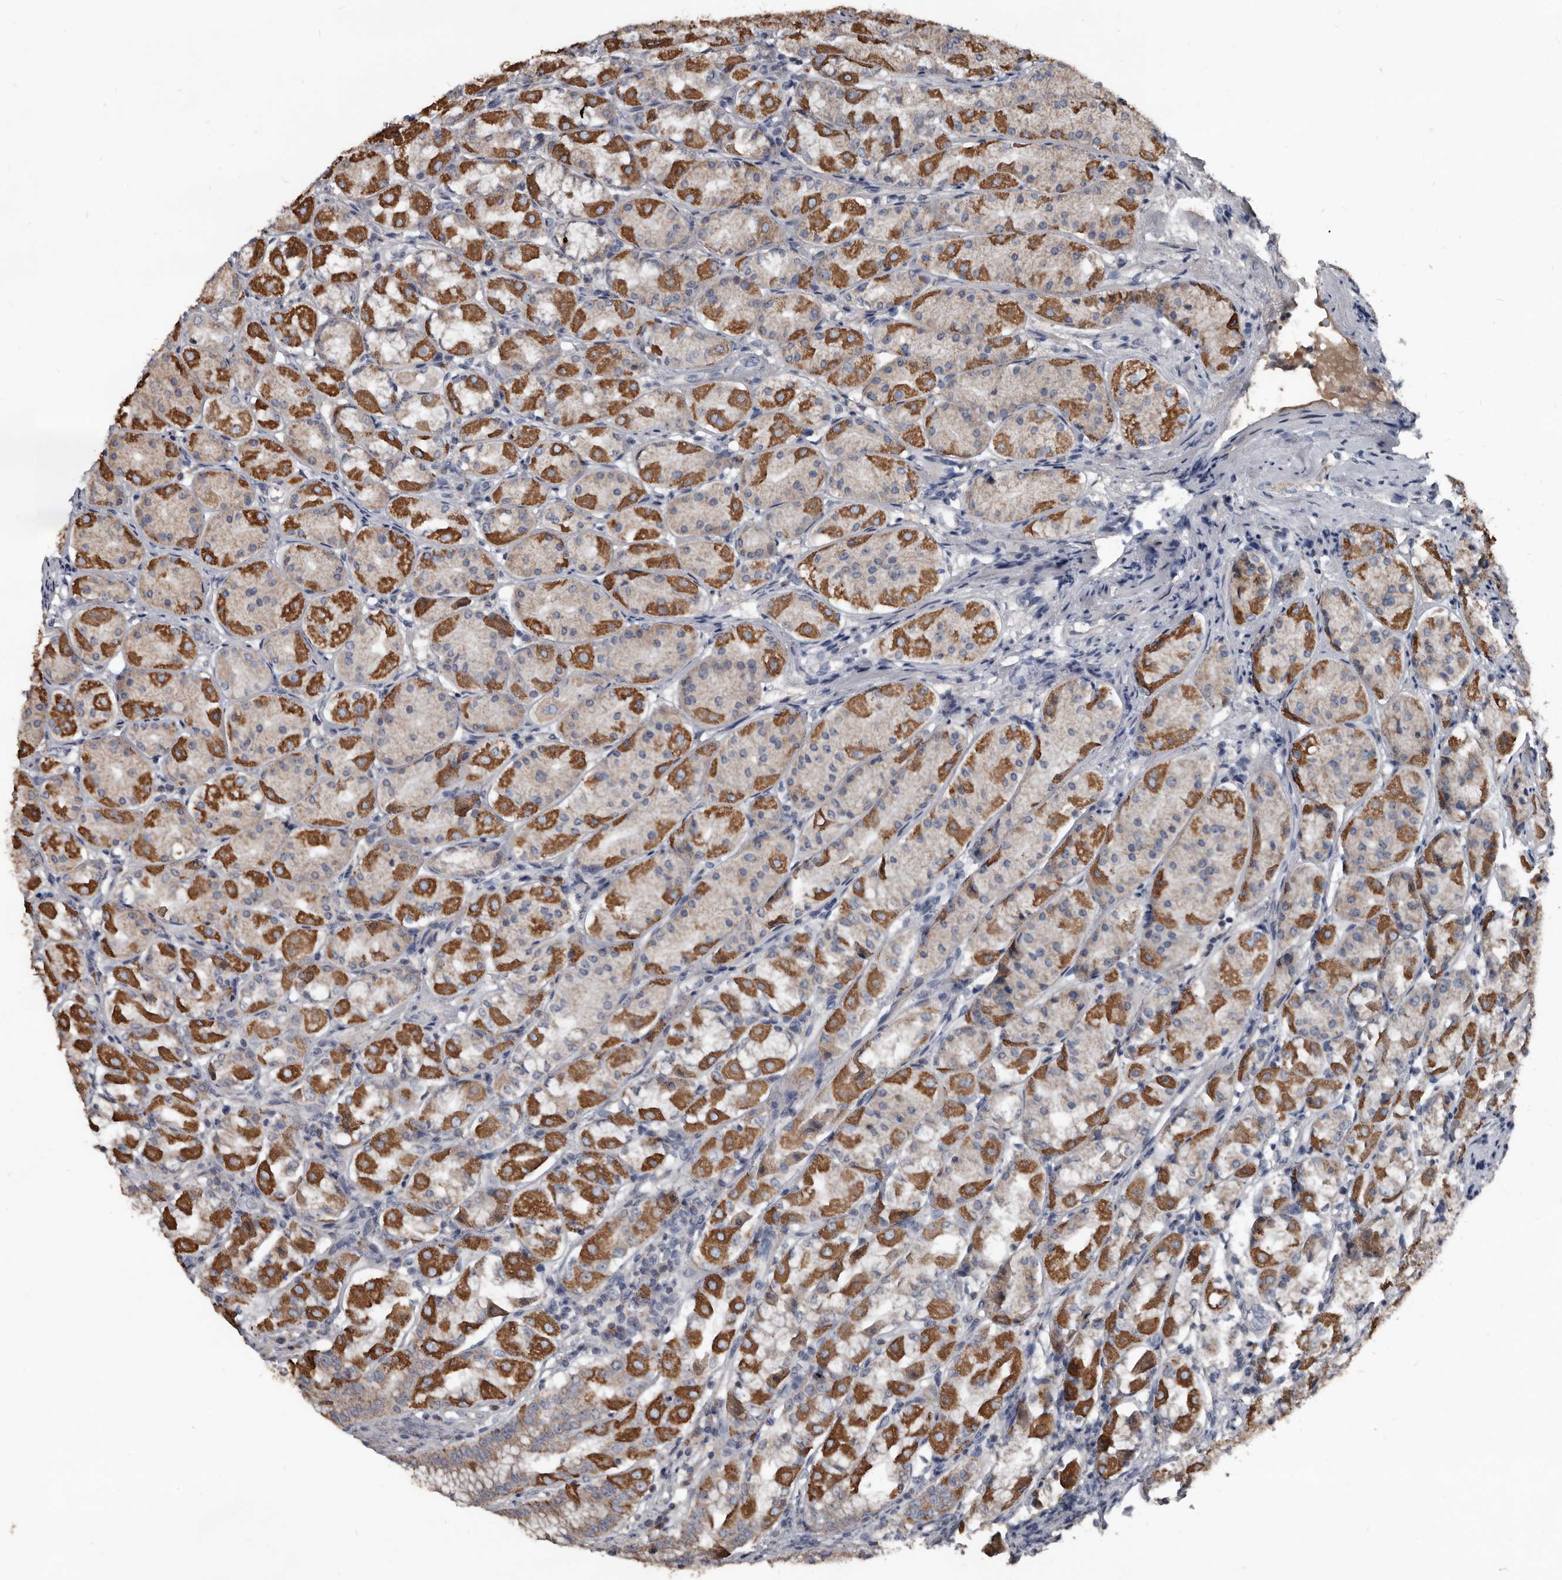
{"staining": {"intensity": "moderate", "quantity": "25%-75%", "location": "cytoplasmic/membranous"}, "tissue": "stomach", "cell_type": "Glandular cells", "image_type": "normal", "snomed": [{"axis": "morphology", "description": "Normal tissue, NOS"}, {"axis": "topography", "description": "Stomach"}, {"axis": "topography", "description": "Stomach, lower"}], "caption": "Glandular cells show moderate cytoplasmic/membranous staining in approximately 25%-75% of cells in benign stomach.", "gene": "GREB1", "patient": {"sex": "female", "age": 56}}